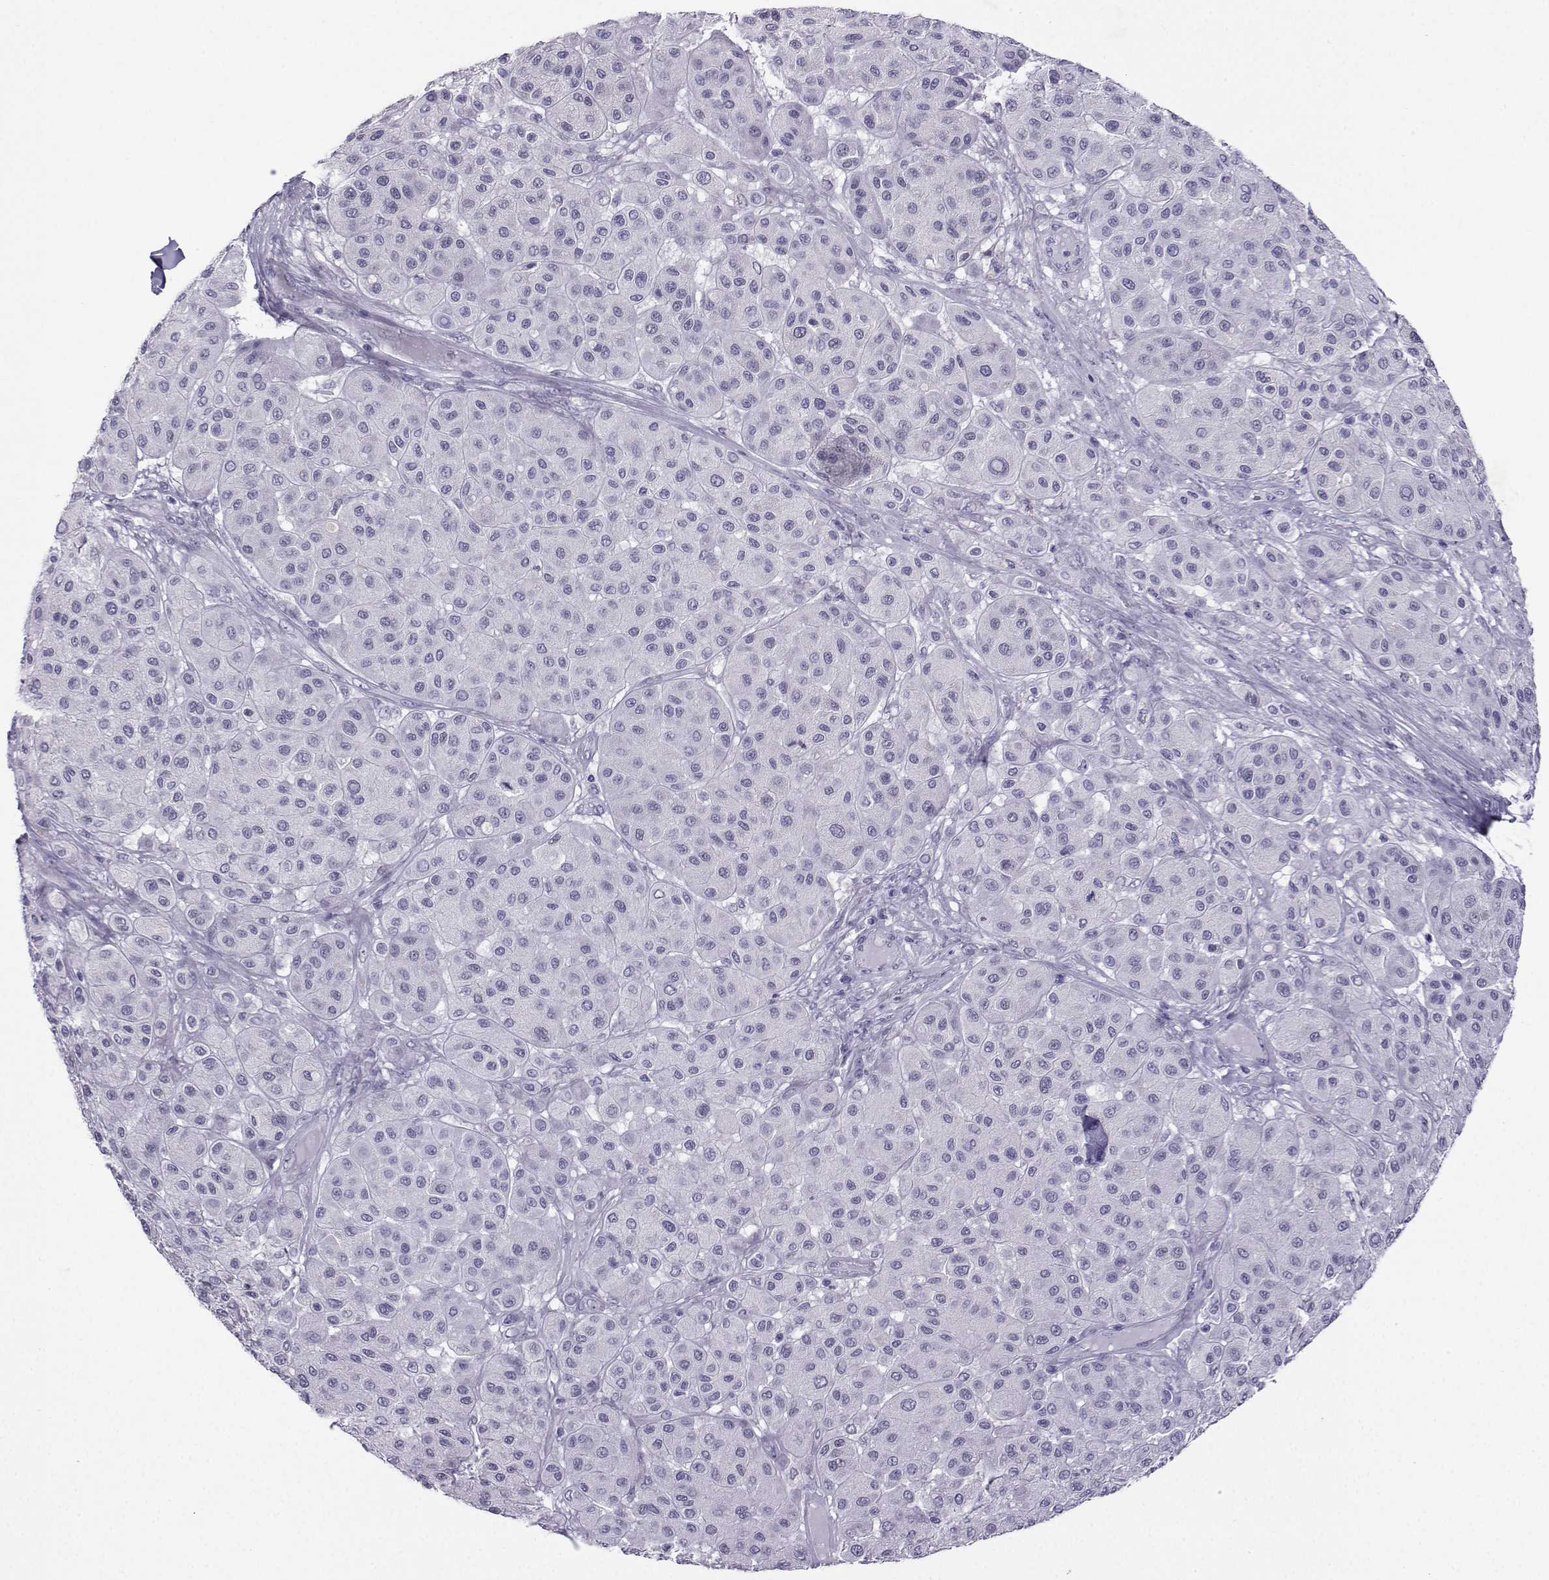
{"staining": {"intensity": "negative", "quantity": "none", "location": "none"}, "tissue": "melanoma", "cell_type": "Tumor cells", "image_type": "cancer", "snomed": [{"axis": "morphology", "description": "Malignant melanoma, Metastatic site"}, {"axis": "topography", "description": "Smooth muscle"}], "caption": "A high-resolution histopathology image shows immunohistochemistry (IHC) staining of malignant melanoma (metastatic site), which reveals no significant positivity in tumor cells. (Stains: DAB immunohistochemistry with hematoxylin counter stain, Microscopy: brightfield microscopy at high magnification).", "gene": "KIF17", "patient": {"sex": "male", "age": 41}}